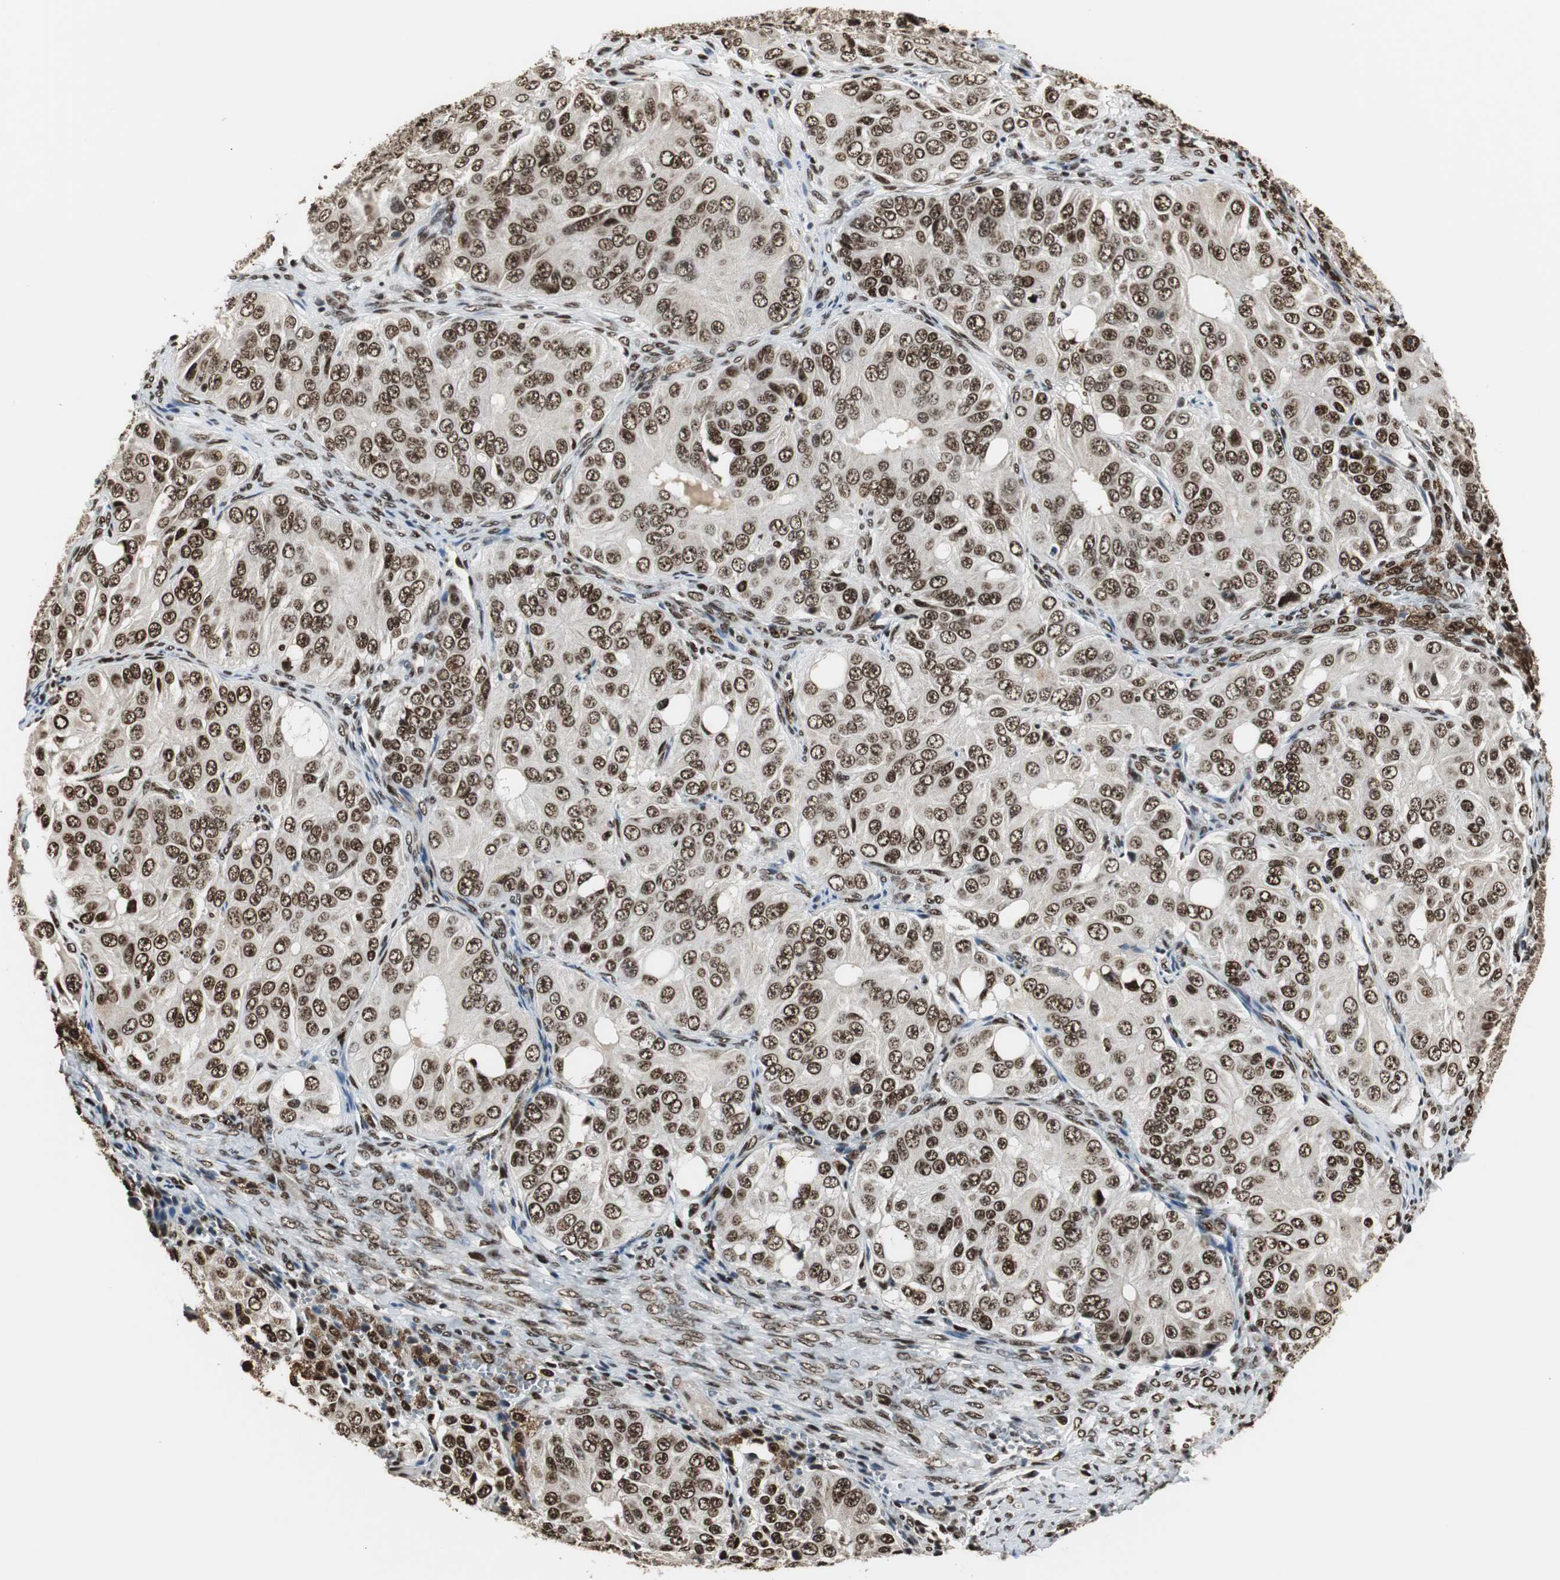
{"staining": {"intensity": "strong", "quantity": ">75%", "location": "nuclear"}, "tissue": "ovarian cancer", "cell_type": "Tumor cells", "image_type": "cancer", "snomed": [{"axis": "morphology", "description": "Carcinoma, endometroid"}, {"axis": "topography", "description": "Ovary"}], "caption": "IHC histopathology image of human endometroid carcinoma (ovarian) stained for a protein (brown), which displays high levels of strong nuclear positivity in about >75% of tumor cells.", "gene": "PARN", "patient": {"sex": "female", "age": 51}}